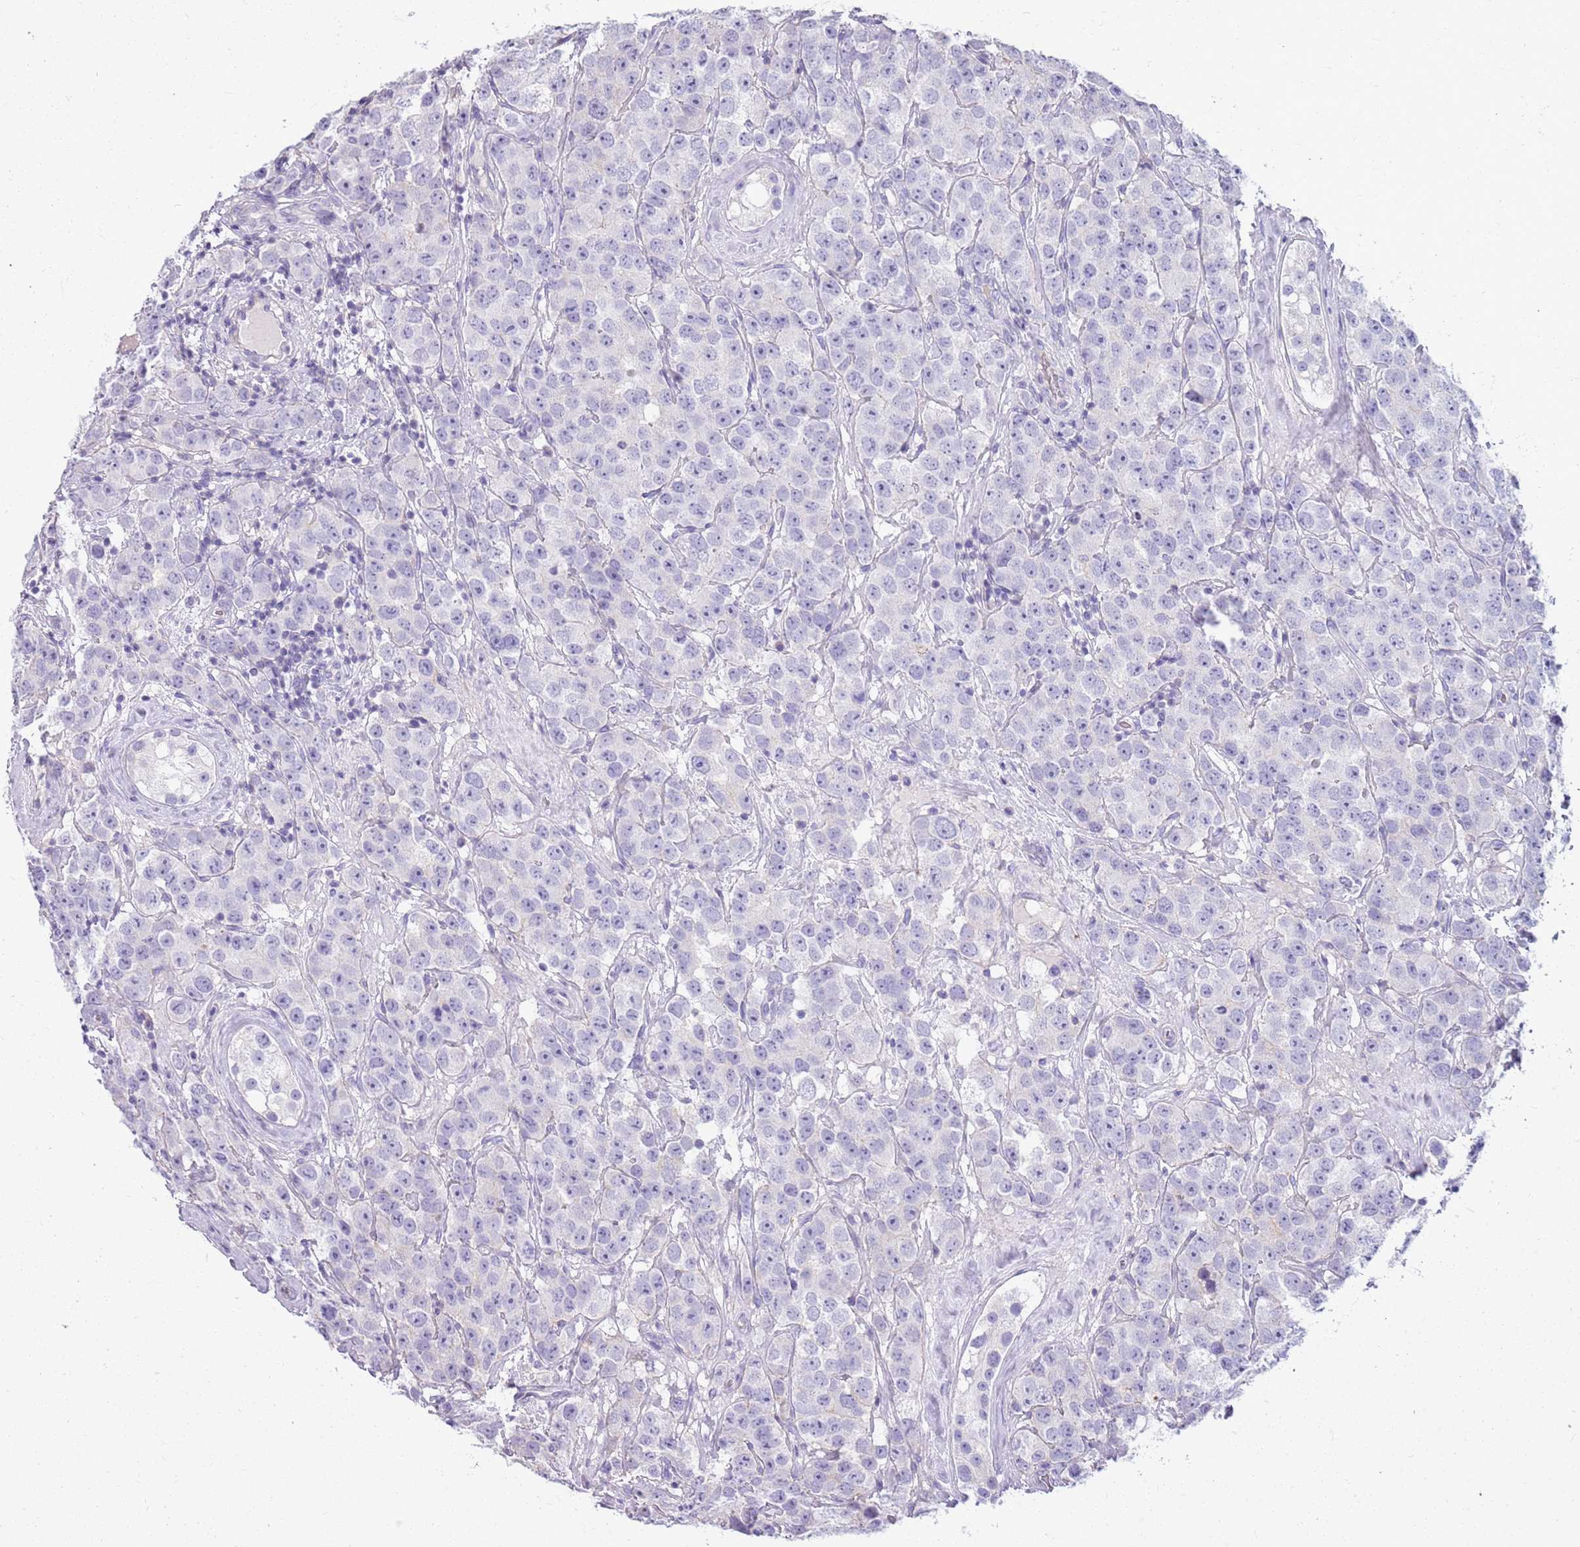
{"staining": {"intensity": "negative", "quantity": "none", "location": "none"}, "tissue": "testis cancer", "cell_type": "Tumor cells", "image_type": "cancer", "snomed": [{"axis": "morphology", "description": "Seminoma, NOS"}, {"axis": "topography", "description": "Testis"}], "caption": "Testis cancer (seminoma) was stained to show a protein in brown. There is no significant staining in tumor cells.", "gene": "CNPPD1", "patient": {"sex": "male", "age": 28}}